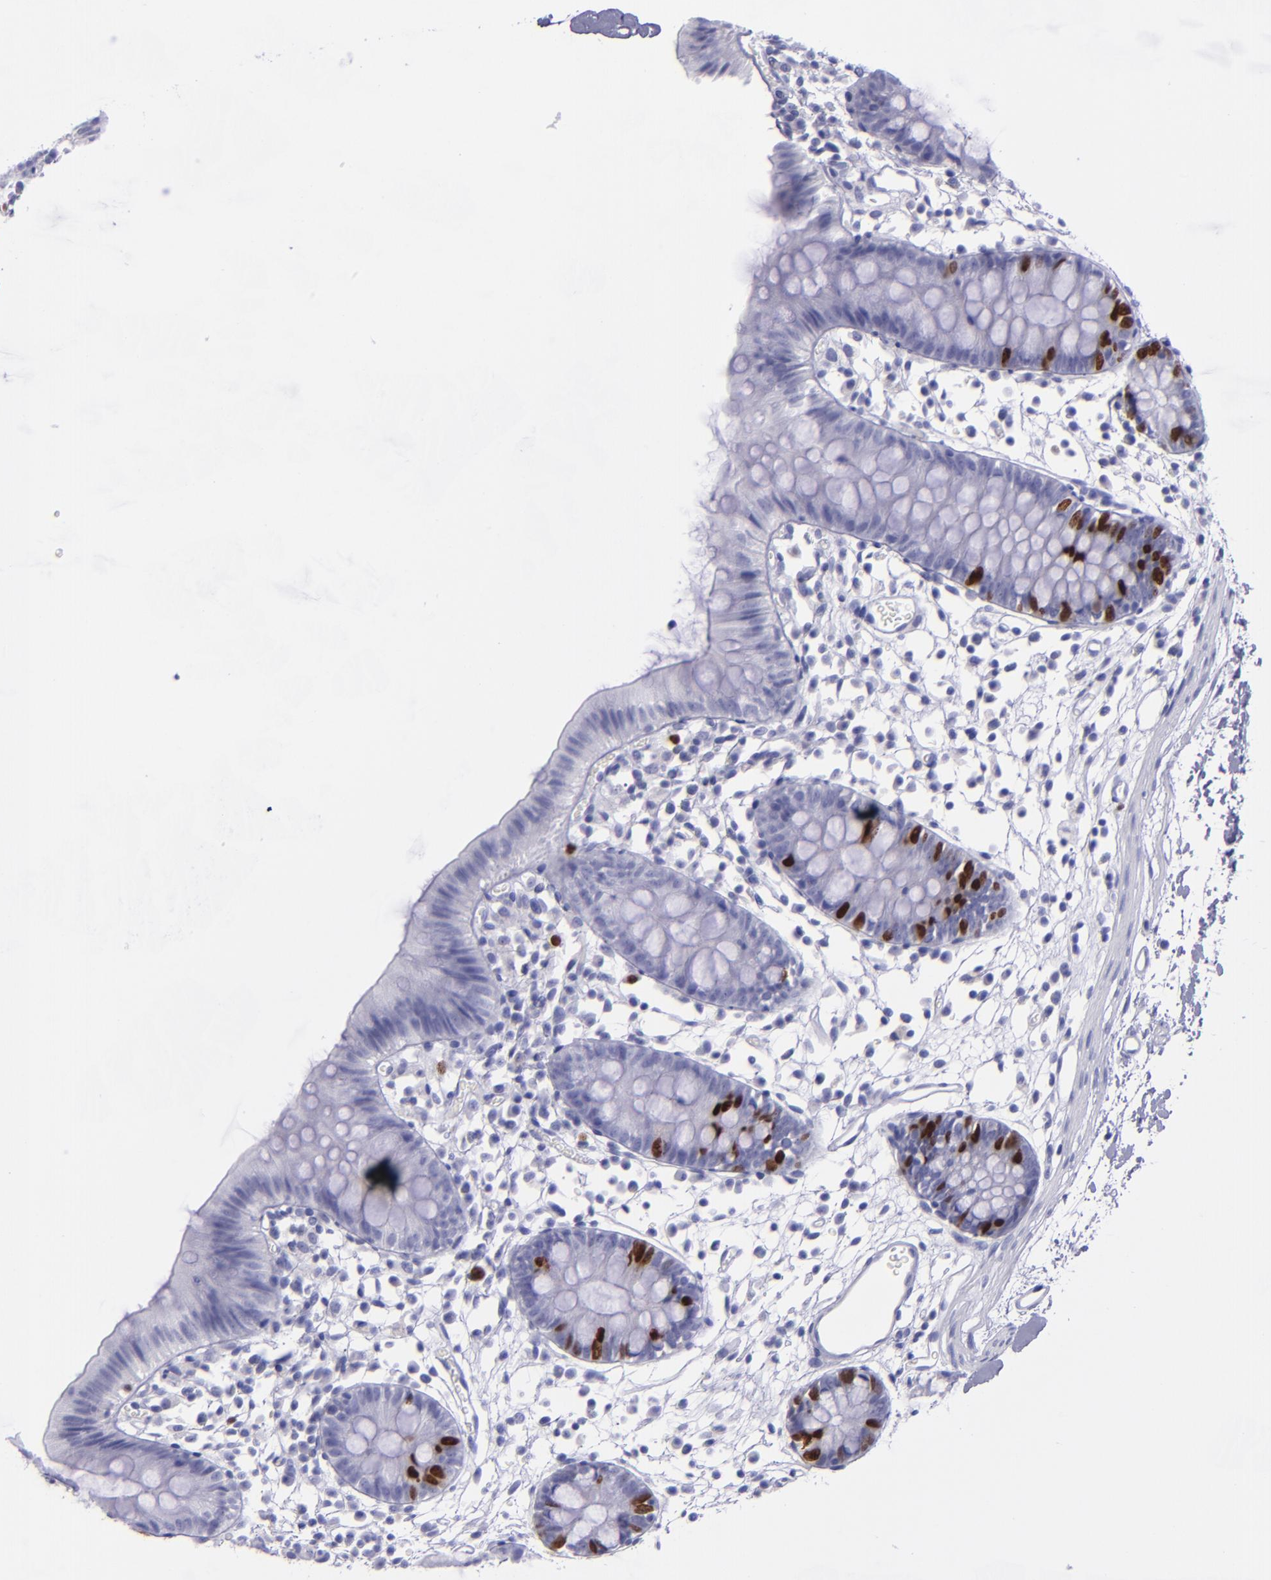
{"staining": {"intensity": "negative", "quantity": "none", "location": "none"}, "tissue": "colon", "cell_type": "Endothelial cells", "image_type": "normal", "snomed": [{"axis": "morphology", "description": "Normal tissue, NOS"}, {"axis": "topography", "description": "Colon"}], "caption": "An IHC image of normal colon is shown. There is no staining in endothelial cells of colon.", "gene": "TOP2A", "patient": {"sex": "male", "age": 14}}